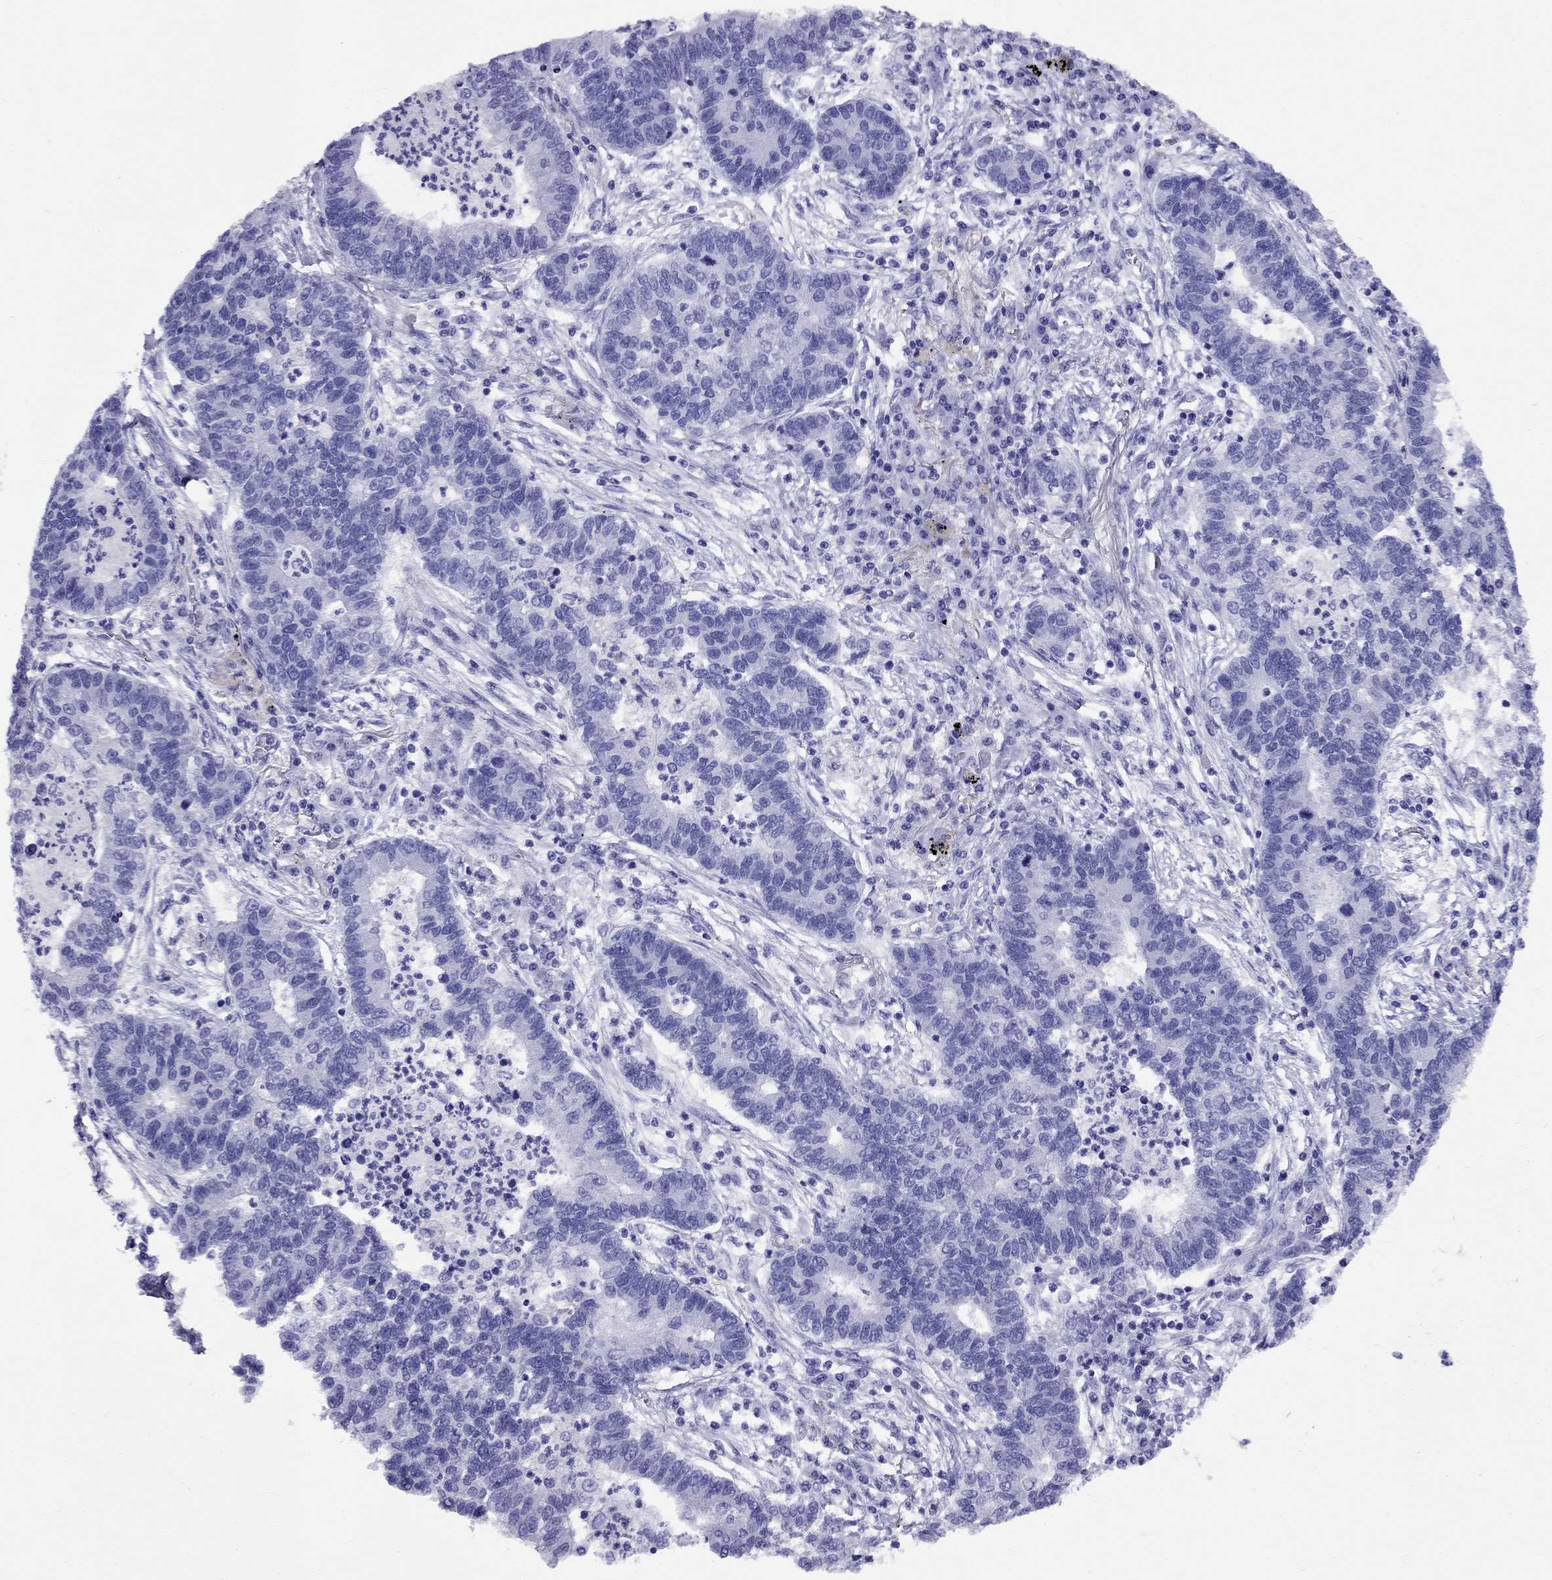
{"staining": {"intensity": "negative", "quantity": "none", "location": "none"}, "tissue": "lung cancer", "cell_type": "Tumor cells", "image_type": "cancer", "snomed": [{"axis": "morphology", "description": "Adenocarcinoma, NOS"}, {"axis": "topography", "description": "Lung"}], "caption": "Immunohistochemistry (IHC) image of adenocarcinoma (lung) stained for a protein (brown), which shows no expression in tumor cells.", "gene": "AVPR1B", "patient": {"sex": "female", "age": 57}}